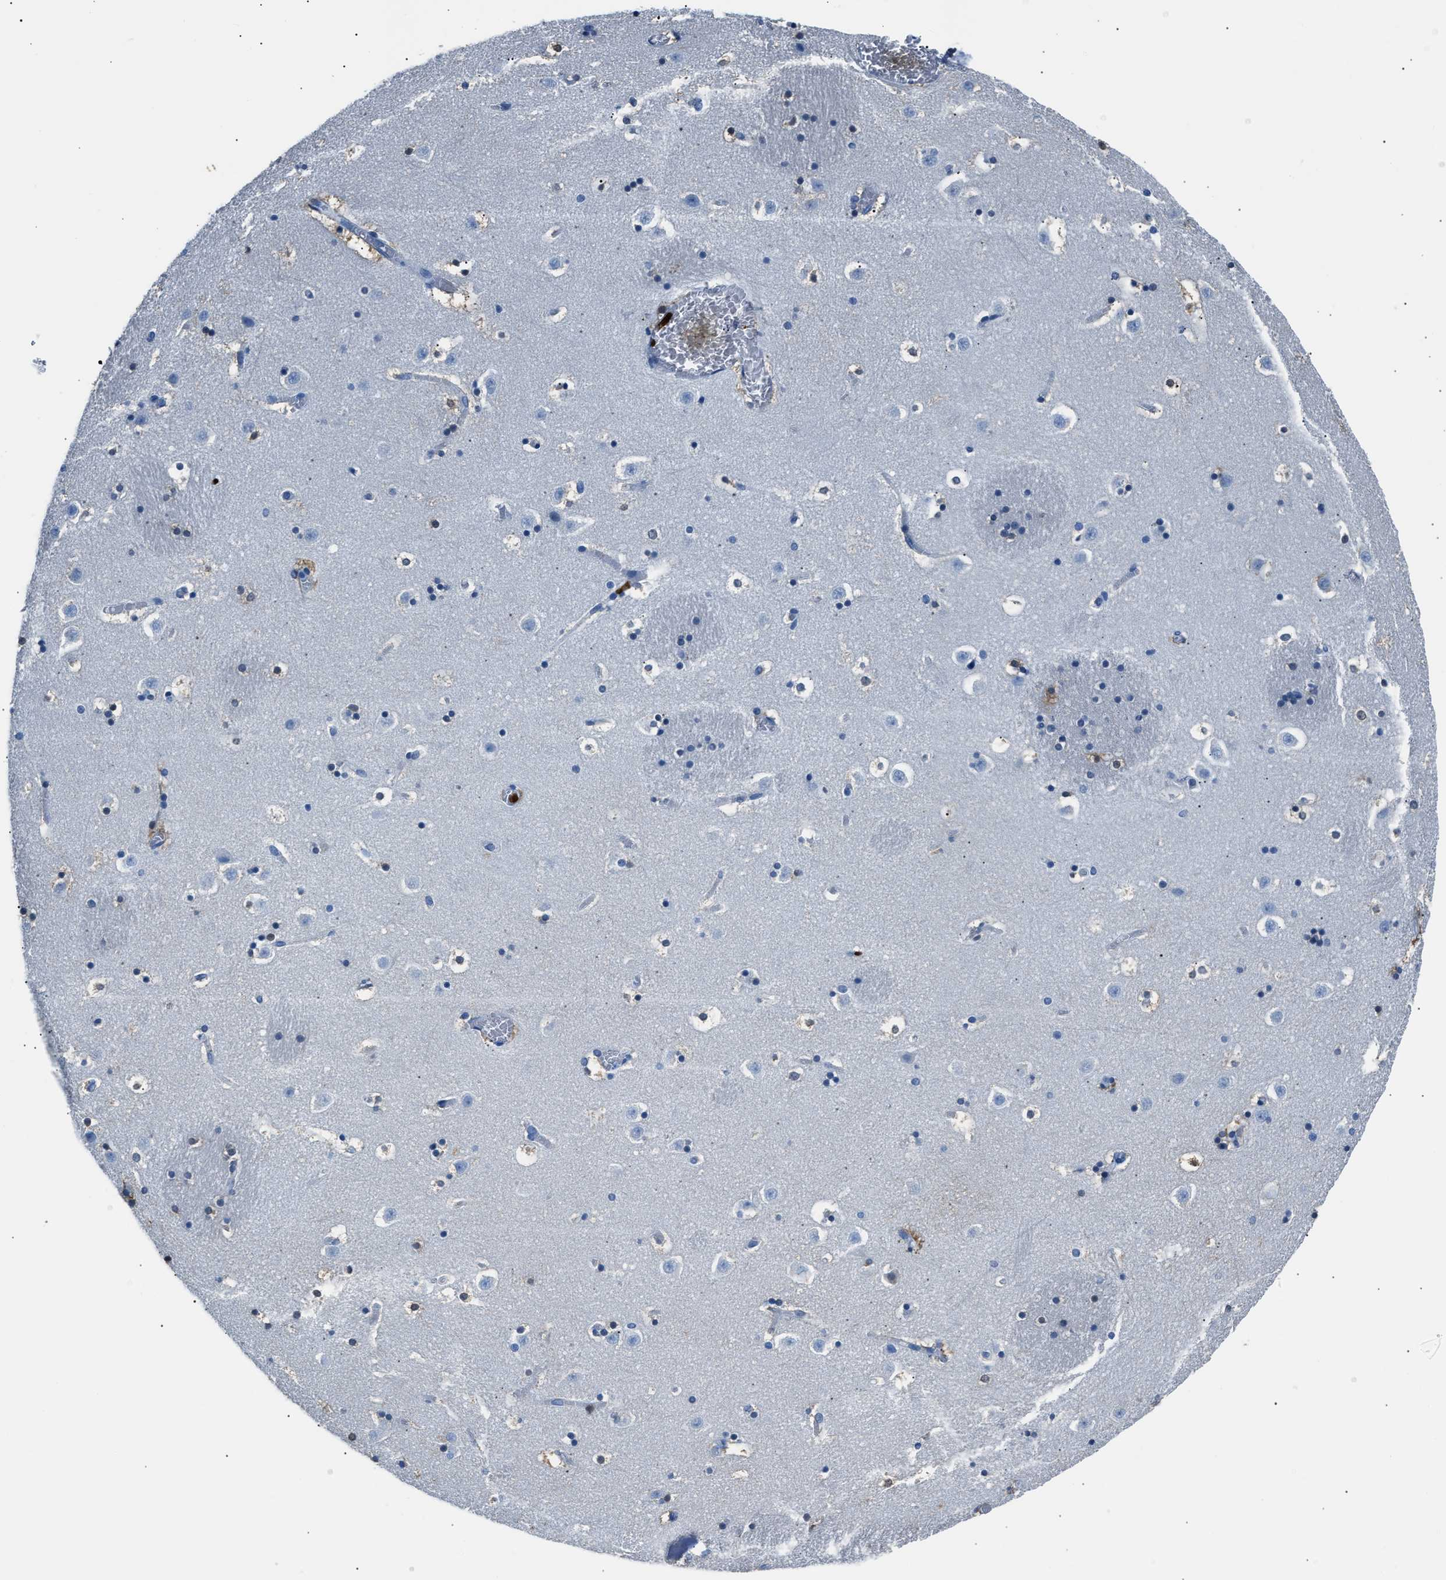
{"staining": {"intensity": "weak", "quantity": "<25%", "location": "cytoplasmic/membranous"}, "tissue": "caudate", "cell_type": "Glial cells", "image_type": "normal", "snomed": [{"axis": "morphology", "description": "Normal tissue, NOS"}, {"axis": "topography", "description": "Lateral ventricle wall"}], "caption": "The photomicrograph reveals no significant staining in glial cells of caudate. The staining was performed using DAB to visualize the protein expression in brown, while the nuclei were stained in blue with hematoxylin (Magnification: 20x).", "gene": "S100P", "patient": {"sex": "male", "age": 45}}